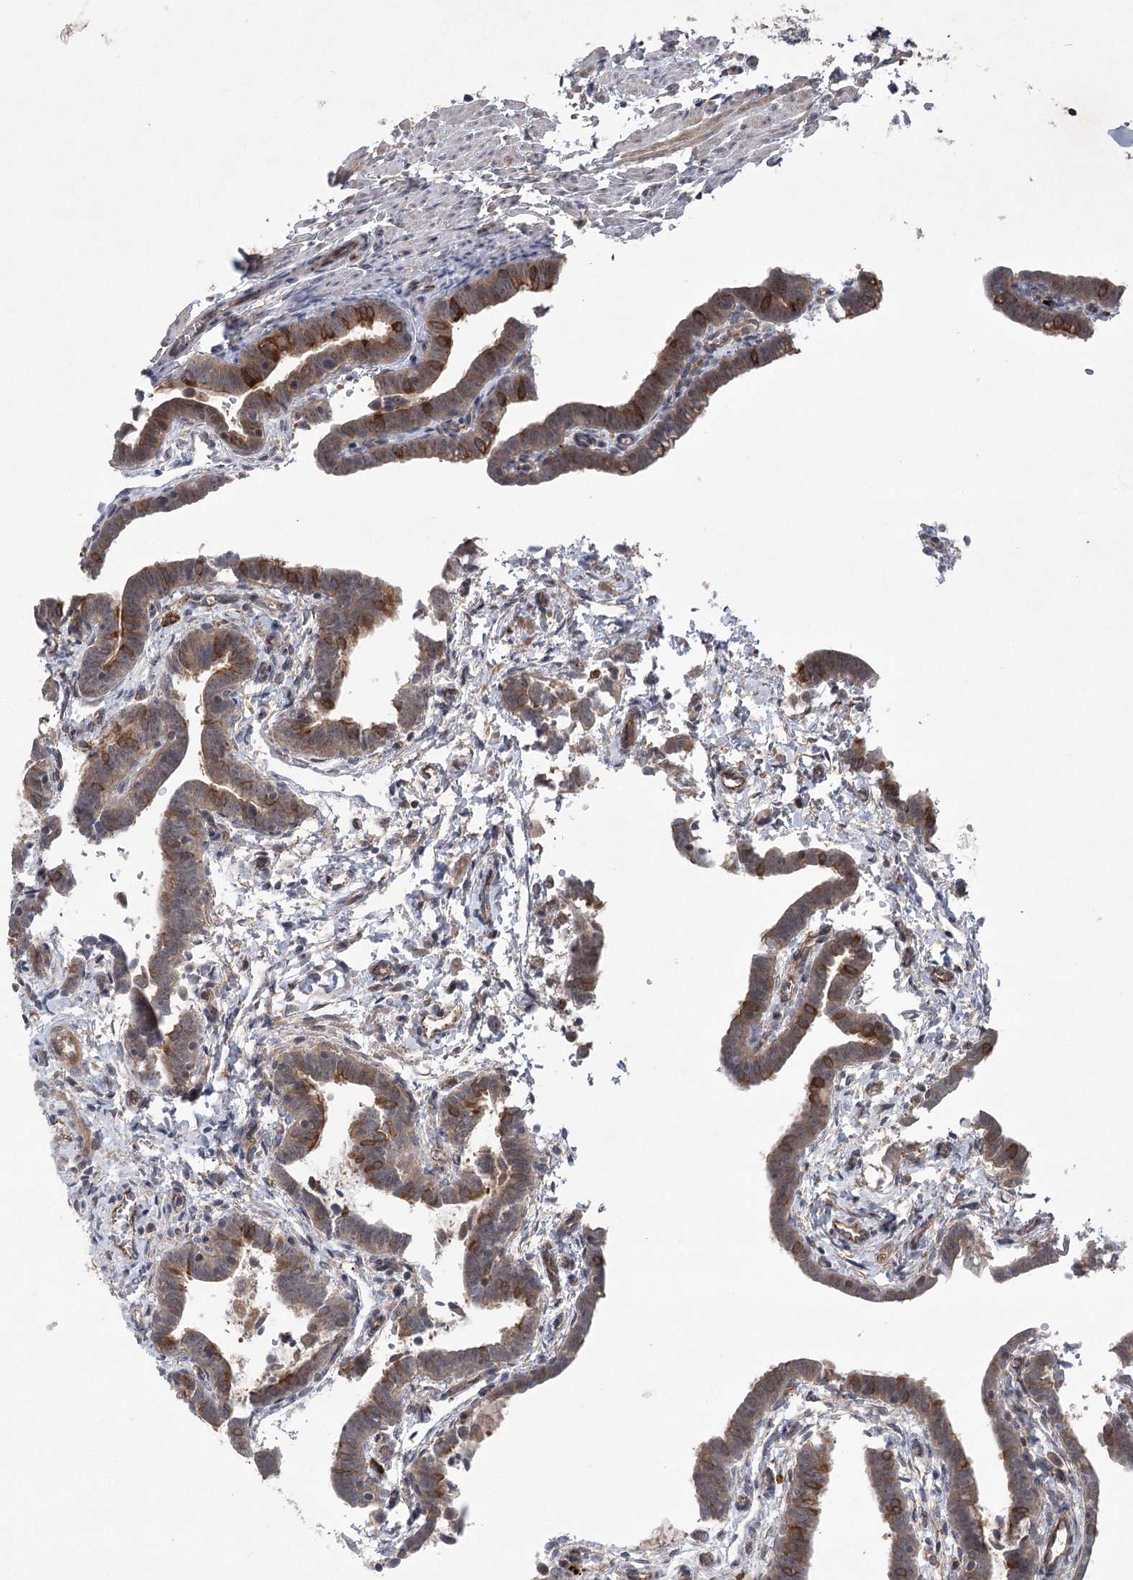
{"staining": {"intensity": "strong", "quantity": ">75%", "location": "cytoplasmic/membranous"}, "tissue": "fallopian tube", "cell_type": "Glandular cells", "image_type": "normal", "snomed": [{"axis": "morphology", "description": "Normal tissue, NOS"}, {"axis": "topography", "description": "Fallopian tube"}], "caption": "This photomicrograph shows IHC staining of normal fallopian tube, with high strong cytoplasmic/membranous positivity in about >75% of glandular cells.", "gene": "METTL24", "patient": {"sex": "female", "age": 36}}